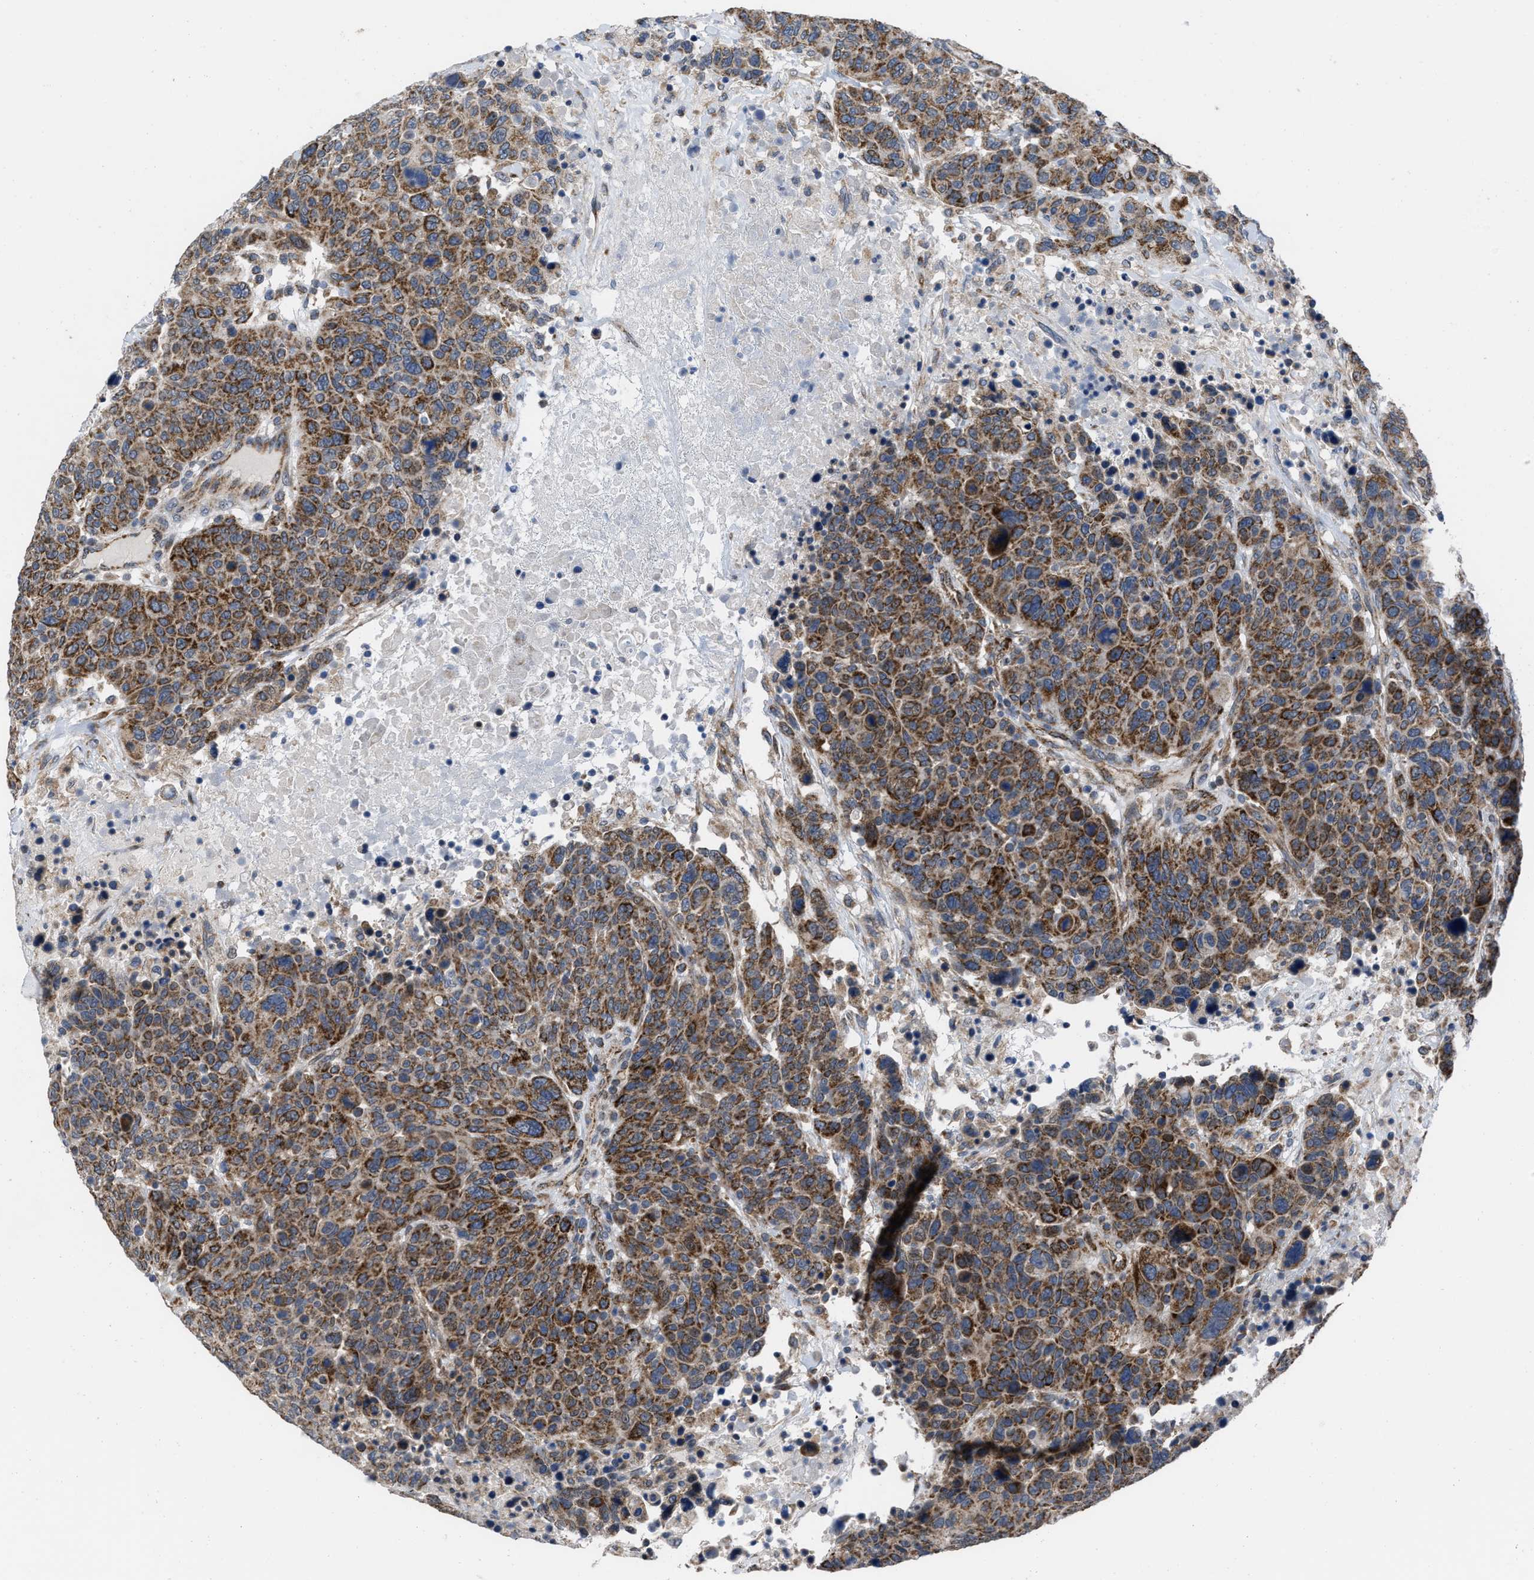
{"staining": {"intensity": "strong", "quantity": ">75%", "location": "cytoplasmic/membranous"}, "tissue": "breast cancer", "cell_type": "Tumor cells", "image_type": "cancer", "snomed": [{"axis": "morphology", "description": "Duct carcinoma"}, {"axis": "topography", "description": "Breast"}], "caption": "Breast infiltrating ductal carcinoma was stained to show a protein in brown. There is high levels of strong cytoplasmic/membranous positivity in approximately >75% of tumor cells.", "gene": "AKAP1", "patient": {"sex": "female", "age": 37}}